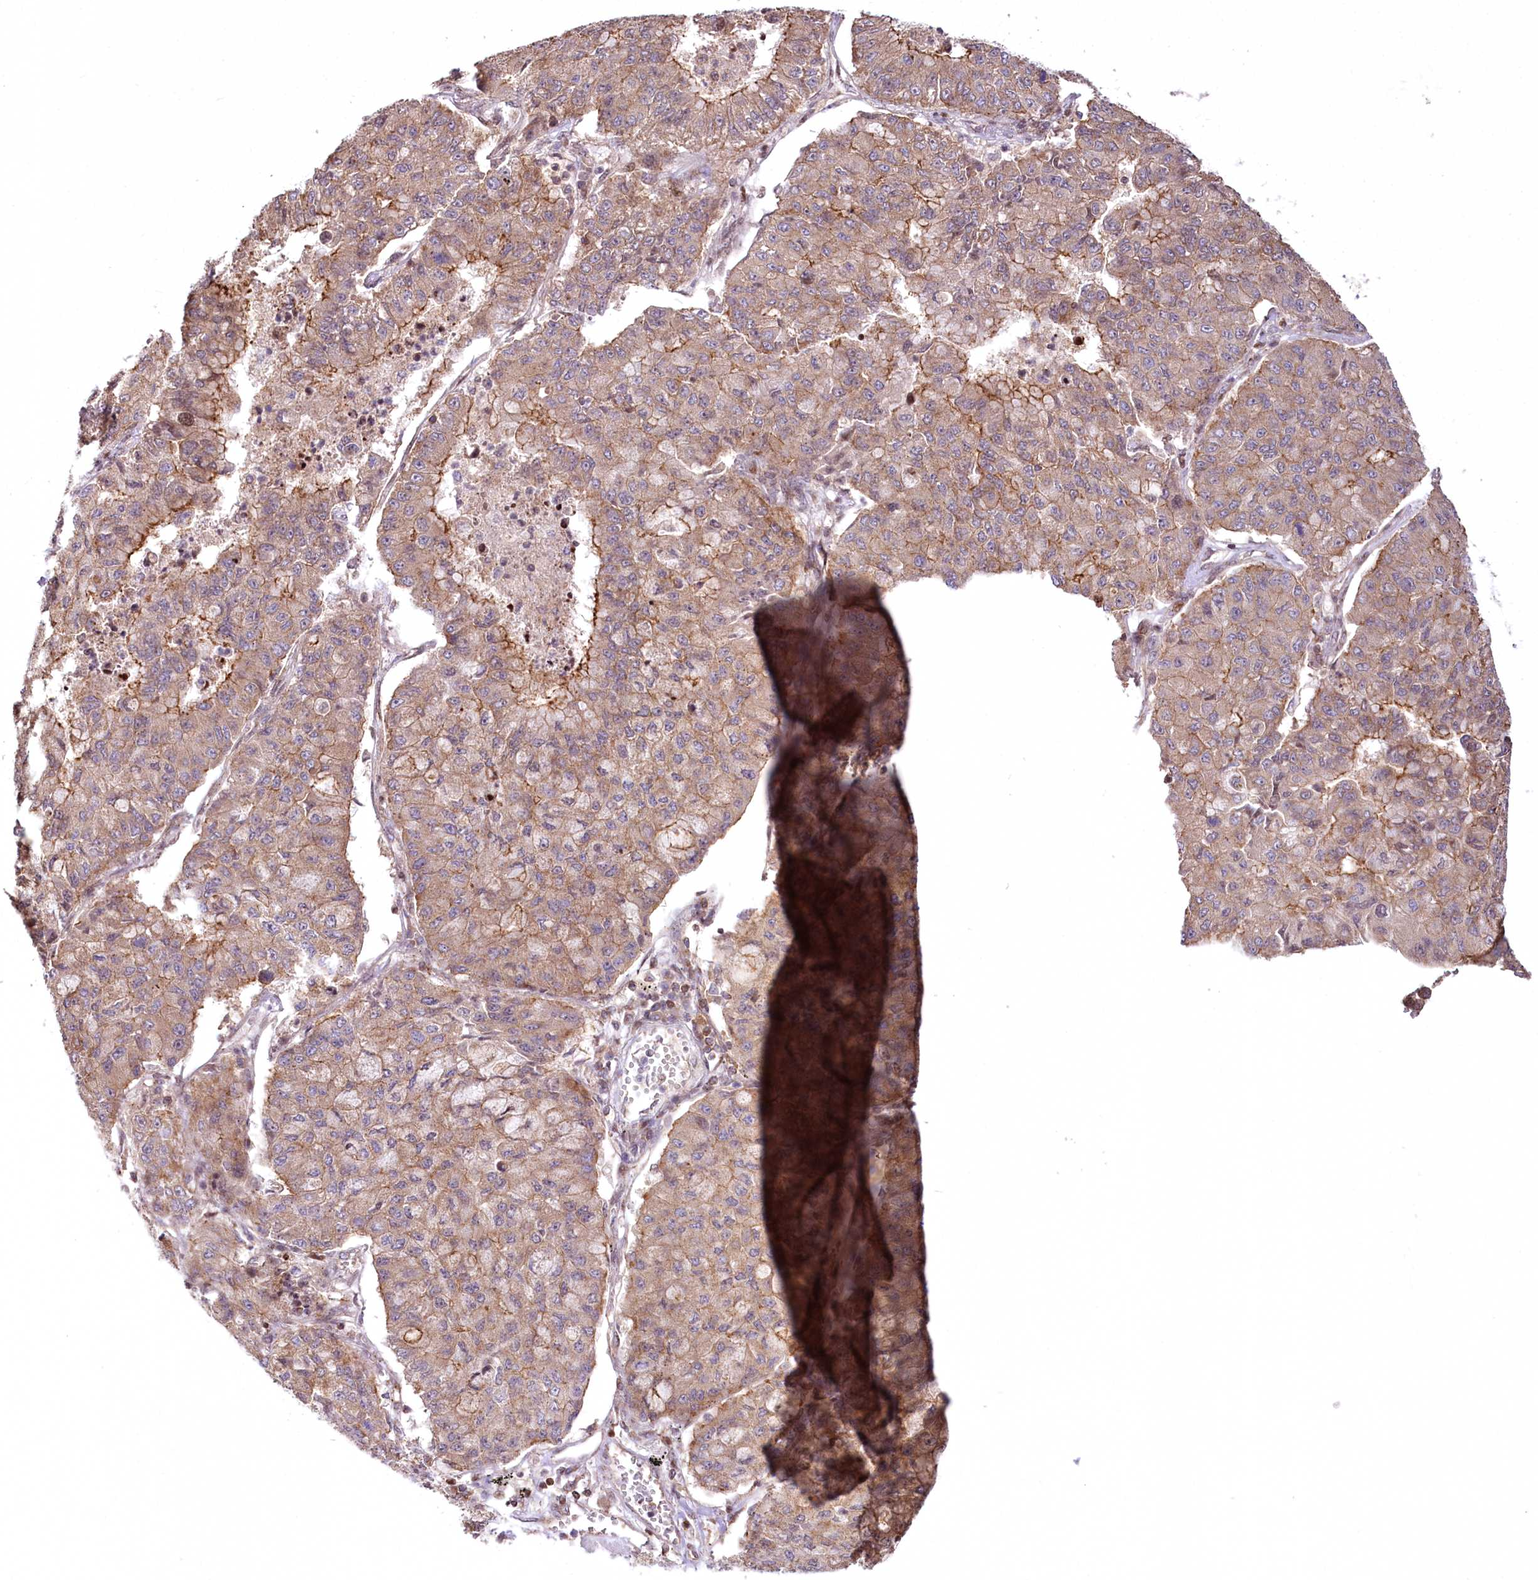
{"staining": {"intensity": "moderate", "quantity": ">75%", "location": "cytoplasmic/membranous"}, "tissue": "lung cancer", "cell_type": "Tumor cells", "image_type": "cancer", "snomed": [{"axis": "morphology", "description": "Squamous cell carcinoma, NOS"}, {"axis": "topography", "description": "Lung"}], "caption": "High-power microscopy captured an IHC micrograph of squamous cell carcinoma (lung), revealing moderate cytoplasmic/membranous positivity in approximately >75% of tumor cells.", "gene": "ZFYVE27", "patient": {"sex": "male", "age": 74}}